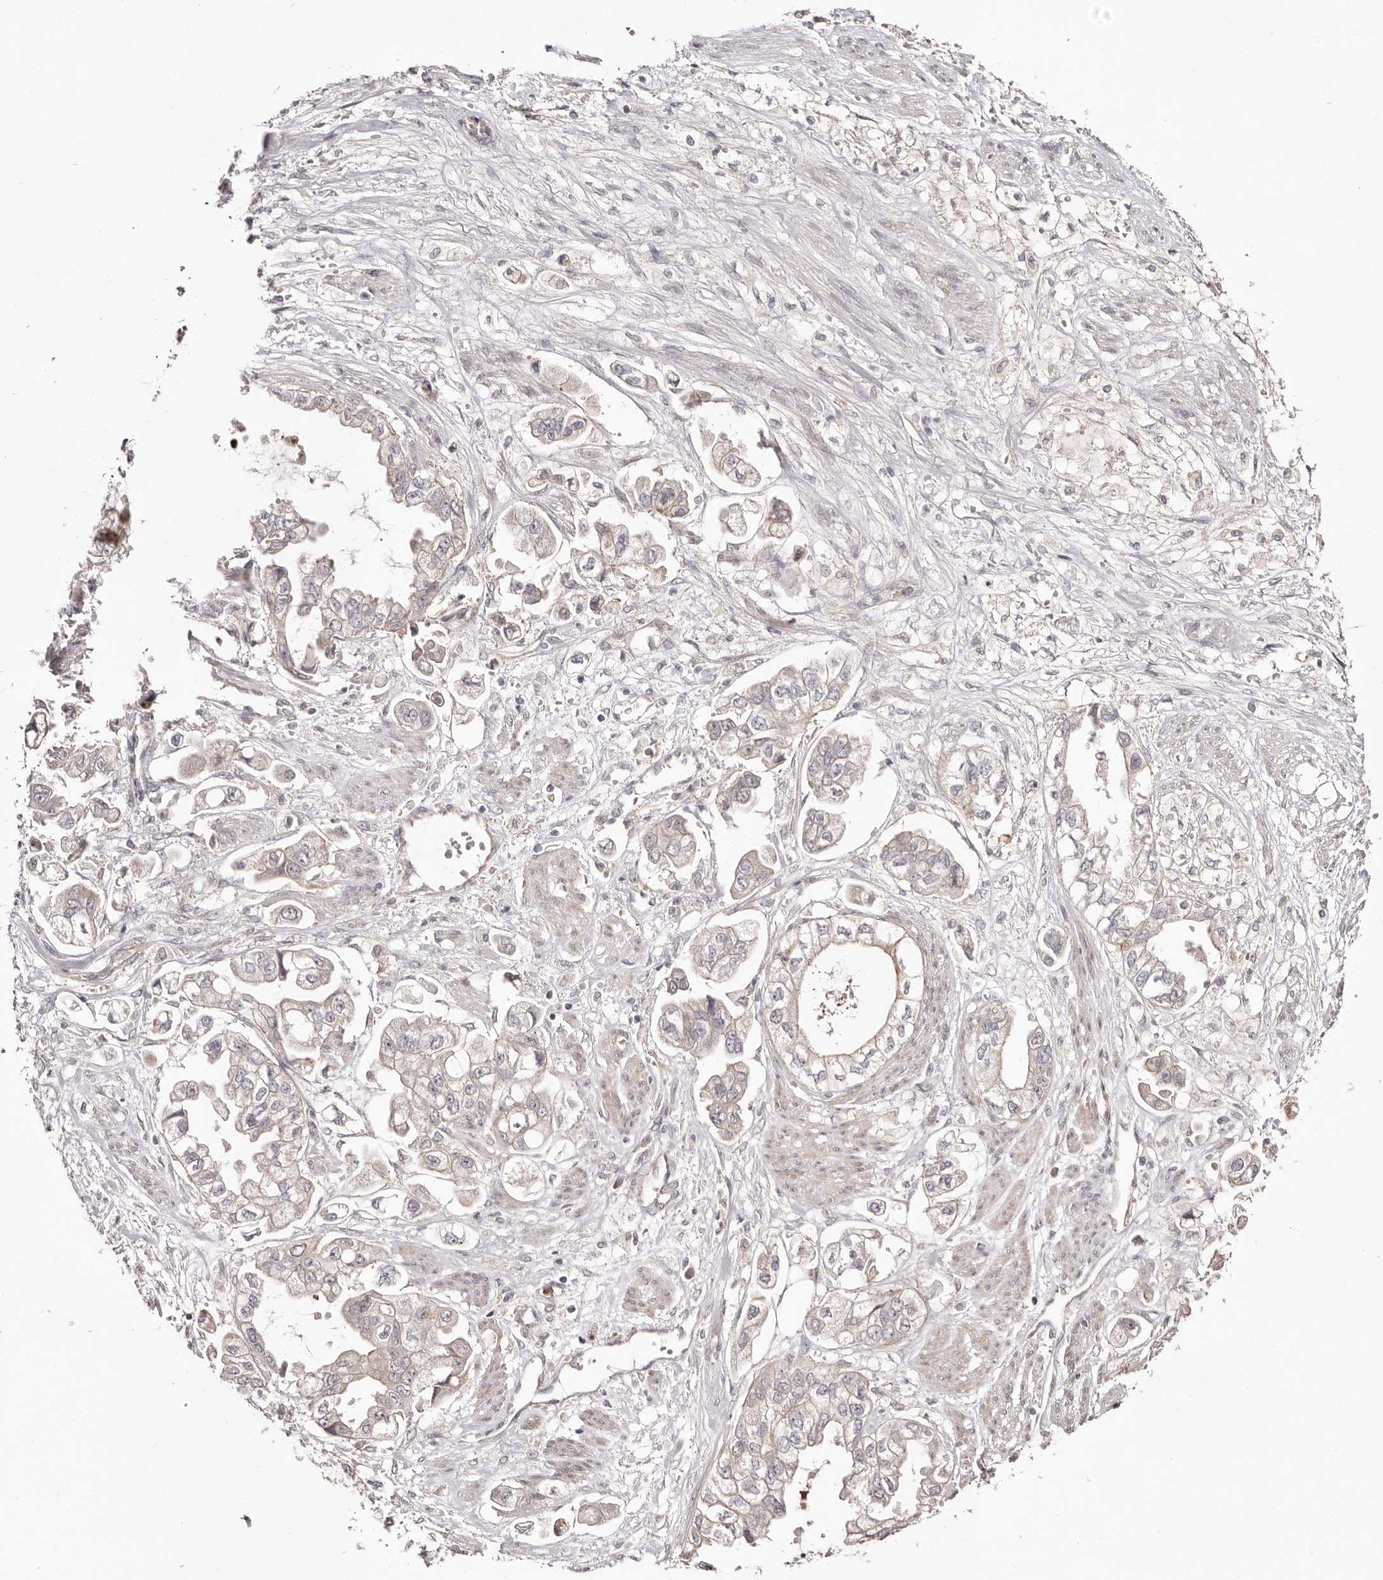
{"staining": {"intensity": "weak", "quantity": "<25%", "location": "cytoplasmic/membranous"}, "tissue": "stomach cancer", "cell_type": "Tumor cells", "image_type": "cancer", "snomed": [{"axis": "morphology", "description": "Adenocarcinoma, NOS"}, {"axis": "topography", "description": "Stomach"}], "caption": "This is a micrograph of IHC staining of stomach cancer, which shows no positivity in tumor cells. The staining was performed using DAB (3,3'-diaminobenzidine) to visualize the protein expression in brown, while the nuclei were stained in blue with hematoxylin (Magnification: 20x).", "gene": "EGR3", "patient": {"sex": "male", "age": 62}}